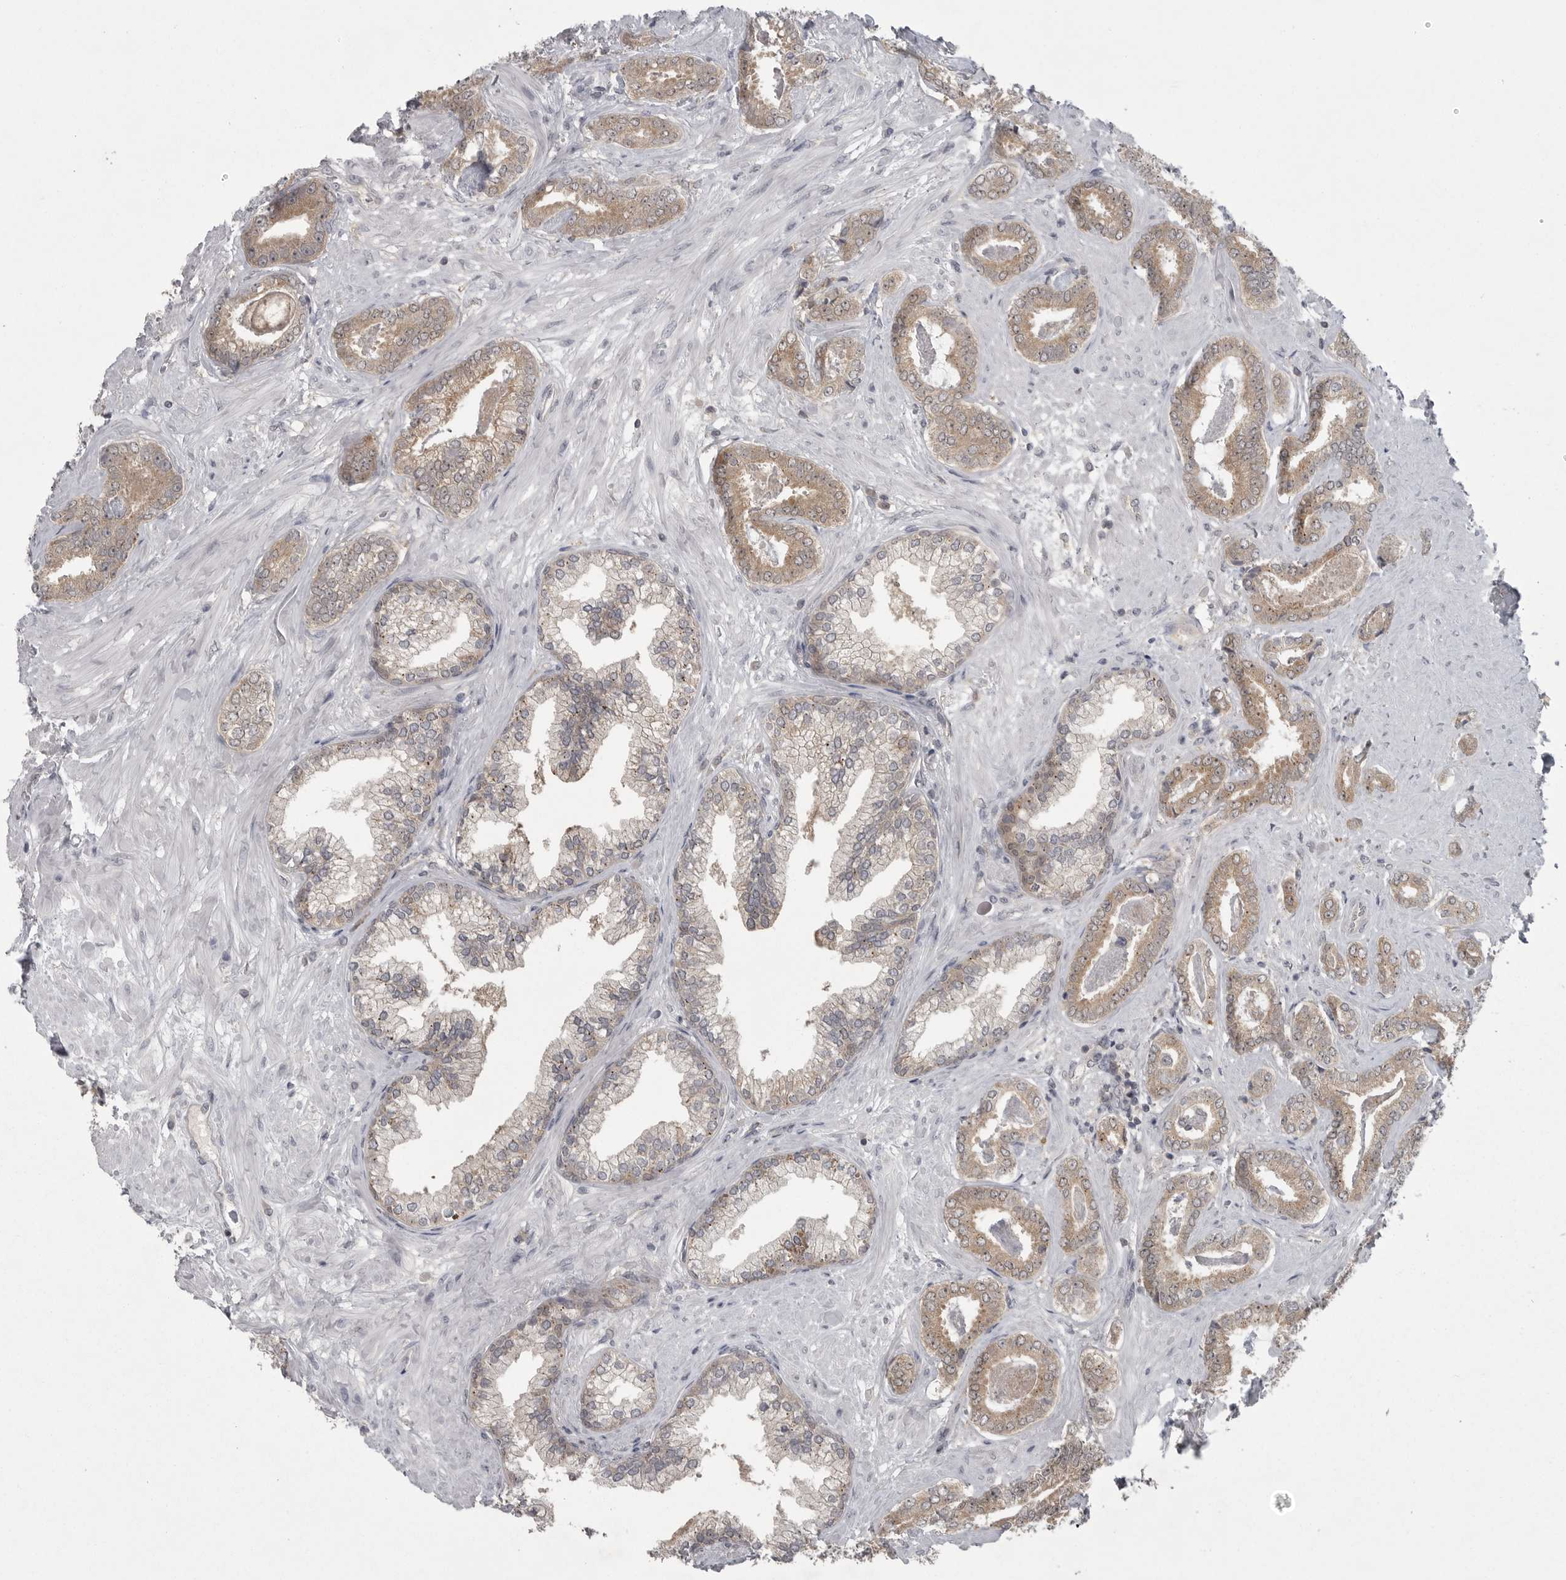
{"staining": {"intensity": "weak", "quantity": "25%-75%", "location": "cytoplasmic/membranous"}, "tissue": "prostate cancer", "cell_type": "Tumor cells", "image_type": "cancer", "snomed": [{"axis": "morphology", "description": "Adenocarcinoma, Low grade"}, {"axis": "topography", "description": "Prostate"}], "caption": "DAB (3,3'-diaminobenzidine) immunohistochemical staining of prostate low-grade adenocarcinoma exhibits weak cytoplasmic/membranous protein expression in about 25%-75% of tumor cells. The staining was performed using DAB (3,3'-diaminobenzidine) to visualize the protein expression in brown, while the nuclei were stained in blue with hematoxylin (Magnification: 20x).", "gene": "PHF13", "patient": {"sex": "male", "age": 71}}